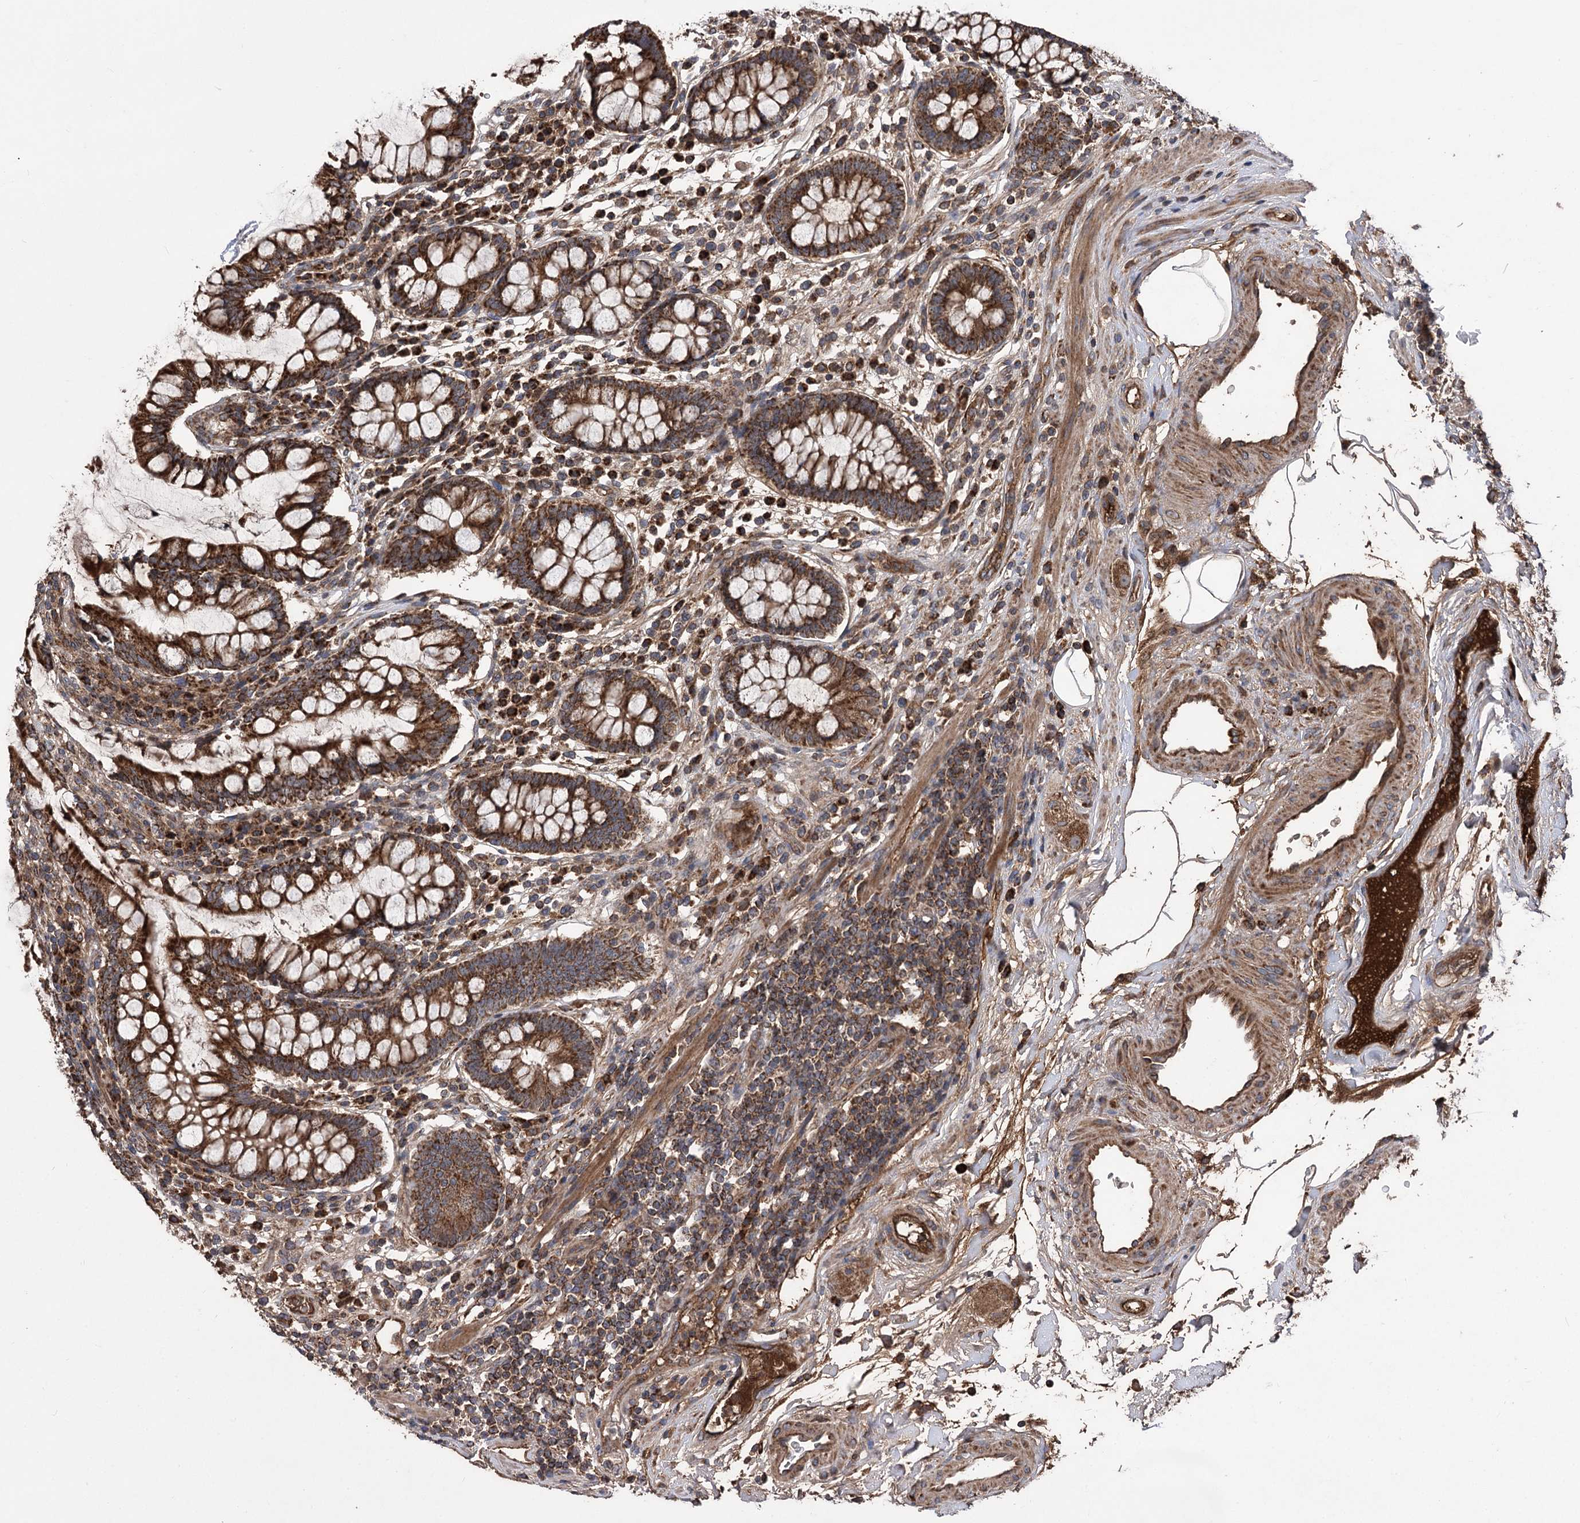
{"staining": {"intensity": "strong", "quantity": ">75%", "location": "cytoplasmic/membranous"}, "tissue": "colon", "cell_type": "Endothelial cells", "image_type": "normal", "snomed": [{"axis": "morphology", "description": "Normal tissue, NOS"}, {"axis": "topography", "description": "Colon"}], "caption": "Protein staining by immunohistochemistry (IHC) exhibits strong cytoplasmic/membranous expression in approximately >75% of endothelial cells in unremarkable colon.", "gene": "RASSF3", "patient": {"sex": "female", "age": 79}}